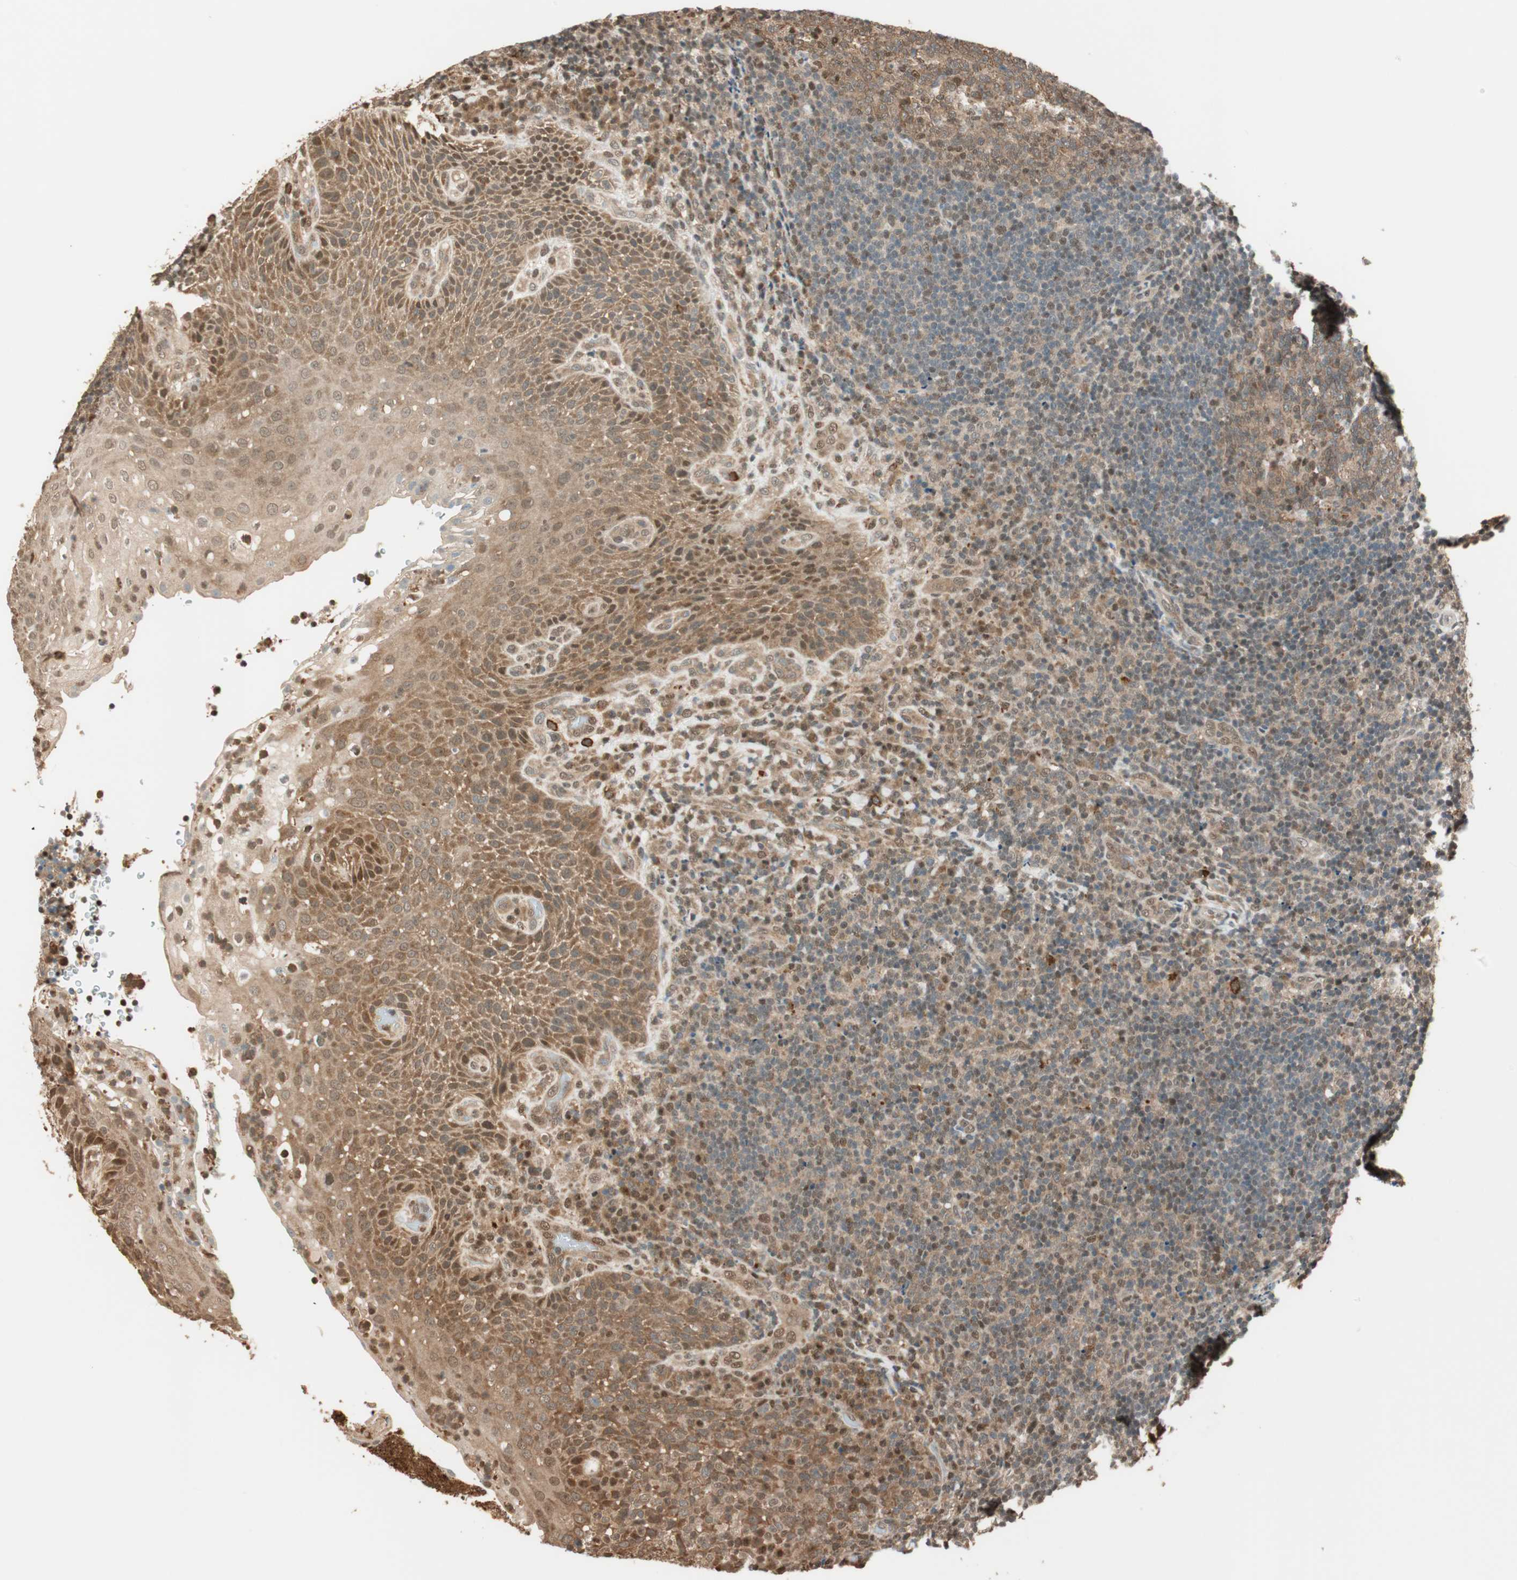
{"staining": {"intensity": "moderate", "quantity": "25%-75%", "location": "cytoplasmic/membranous,nuclear"}, "tissue": "lymphoma", "cell_type": "Tumor cells", "image_type": "cancer", "snomed": [{"axis": "morphology", "description": "Malignant lymphoma, non-Hodgkin's type, High grade"}, {"axis": "topography", "description": "Tonsil"}], "caption": "Immunohistochemistry image of human lymphoma stained for a protein (brown), which demonstrates medium levels of moderate cytoplasmic/membranous and nuclear positivity in approximately 25%-75% of tumor cells.", "gene": "ZNF443", "patient": {"sex": "female", "age": 36}}